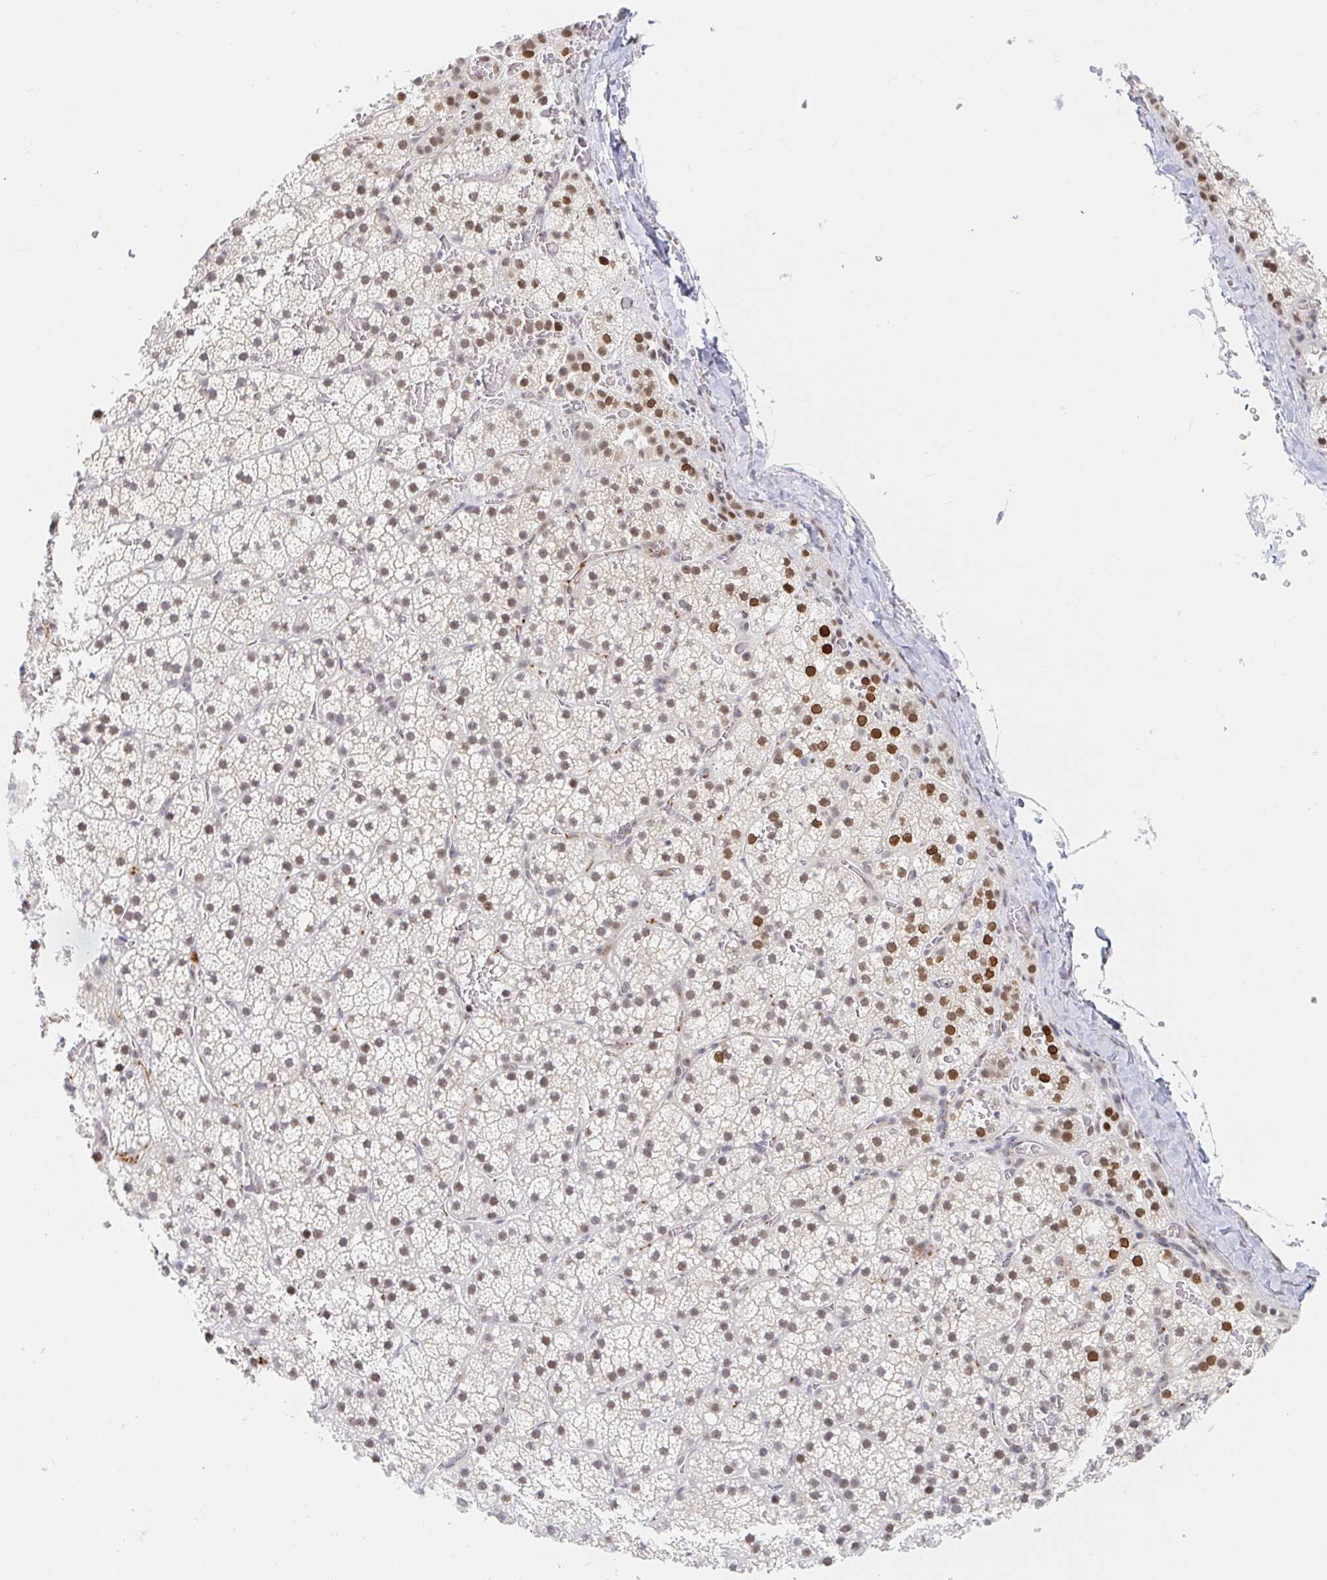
{"staining": {"intensity": "moderate", "quantity": "25%-75%", "location": "nuclear"}, "tissue": "adrenal gland", "cell_type": "Glandular cells", "image_type": "normal", "snomed": [{"axis": "morphology", "description": "Normal tissue, NOS"}, {"axis": "topography", "description": "Adrenal gland"}], "caption": "IHC photomicrograph of normal human adrenal gland stained for a protein (brown), which exhibits medium levels of moderate nuclear expression in about 25%-75% of glandular cells.", "gene": "CHD2", "patient": {"sex": "male", "age": 53}}